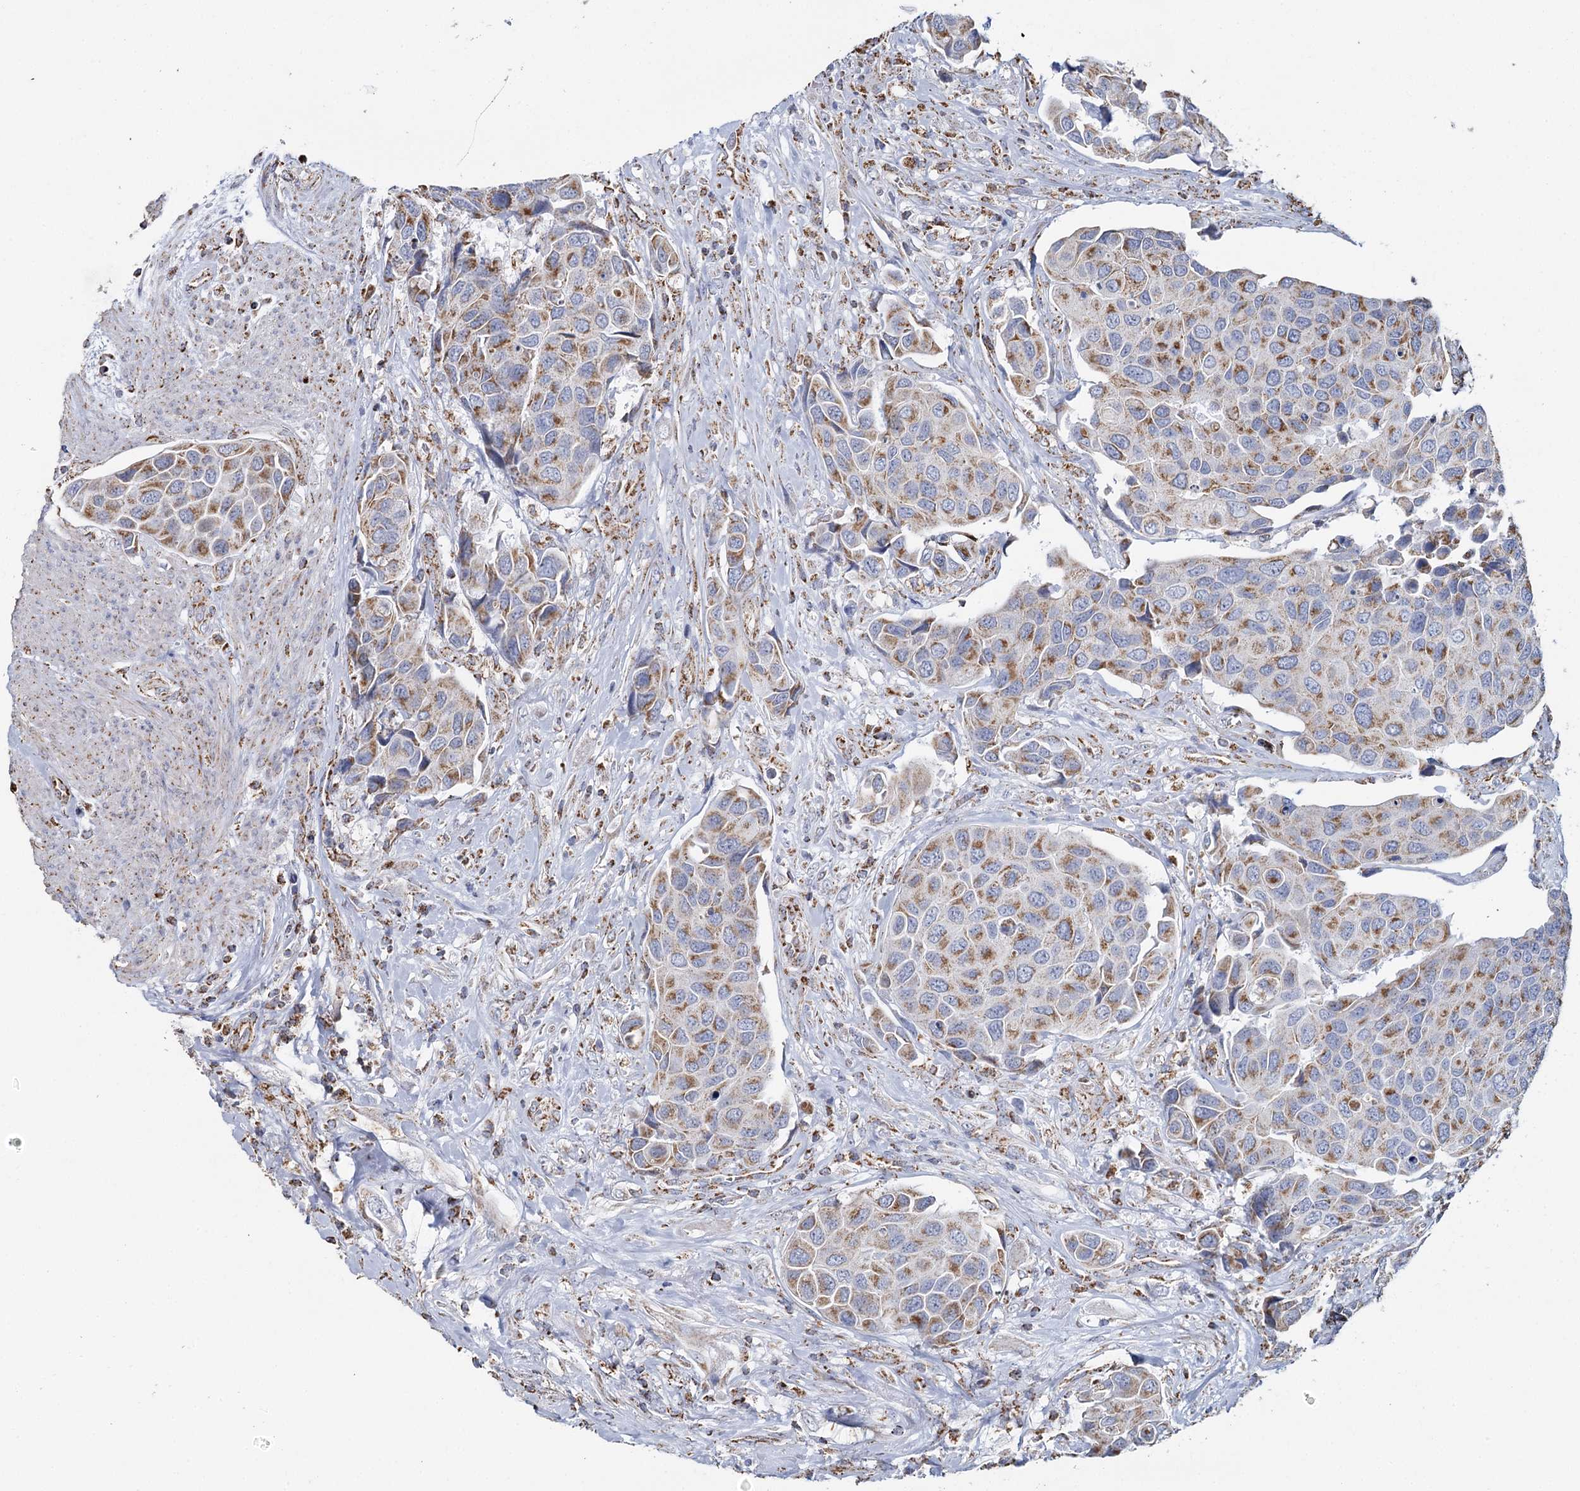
{"staining": {"intensity": "moderate", "quantity": ">75%", "location": "cytoplasmic/membranous"}, "tissue": "urothelial cancer", "cell_type": "Tumor cells", "image_type": "cancer", "snomed": [{"axis": "morphology", "description": "Urothelial carcinoma, High grade"}, {"axis": "topography", "description": "Urinary bladder"}], "caption": "A histopathology image showing moderate cytoplasmic/membranous staining in about >75% of tumor cells in urothelial cancer, as visualized by brown immunohistochemical staining.", "gene": "MRPL44", "patient": {"sex": "male", "age": 74}}